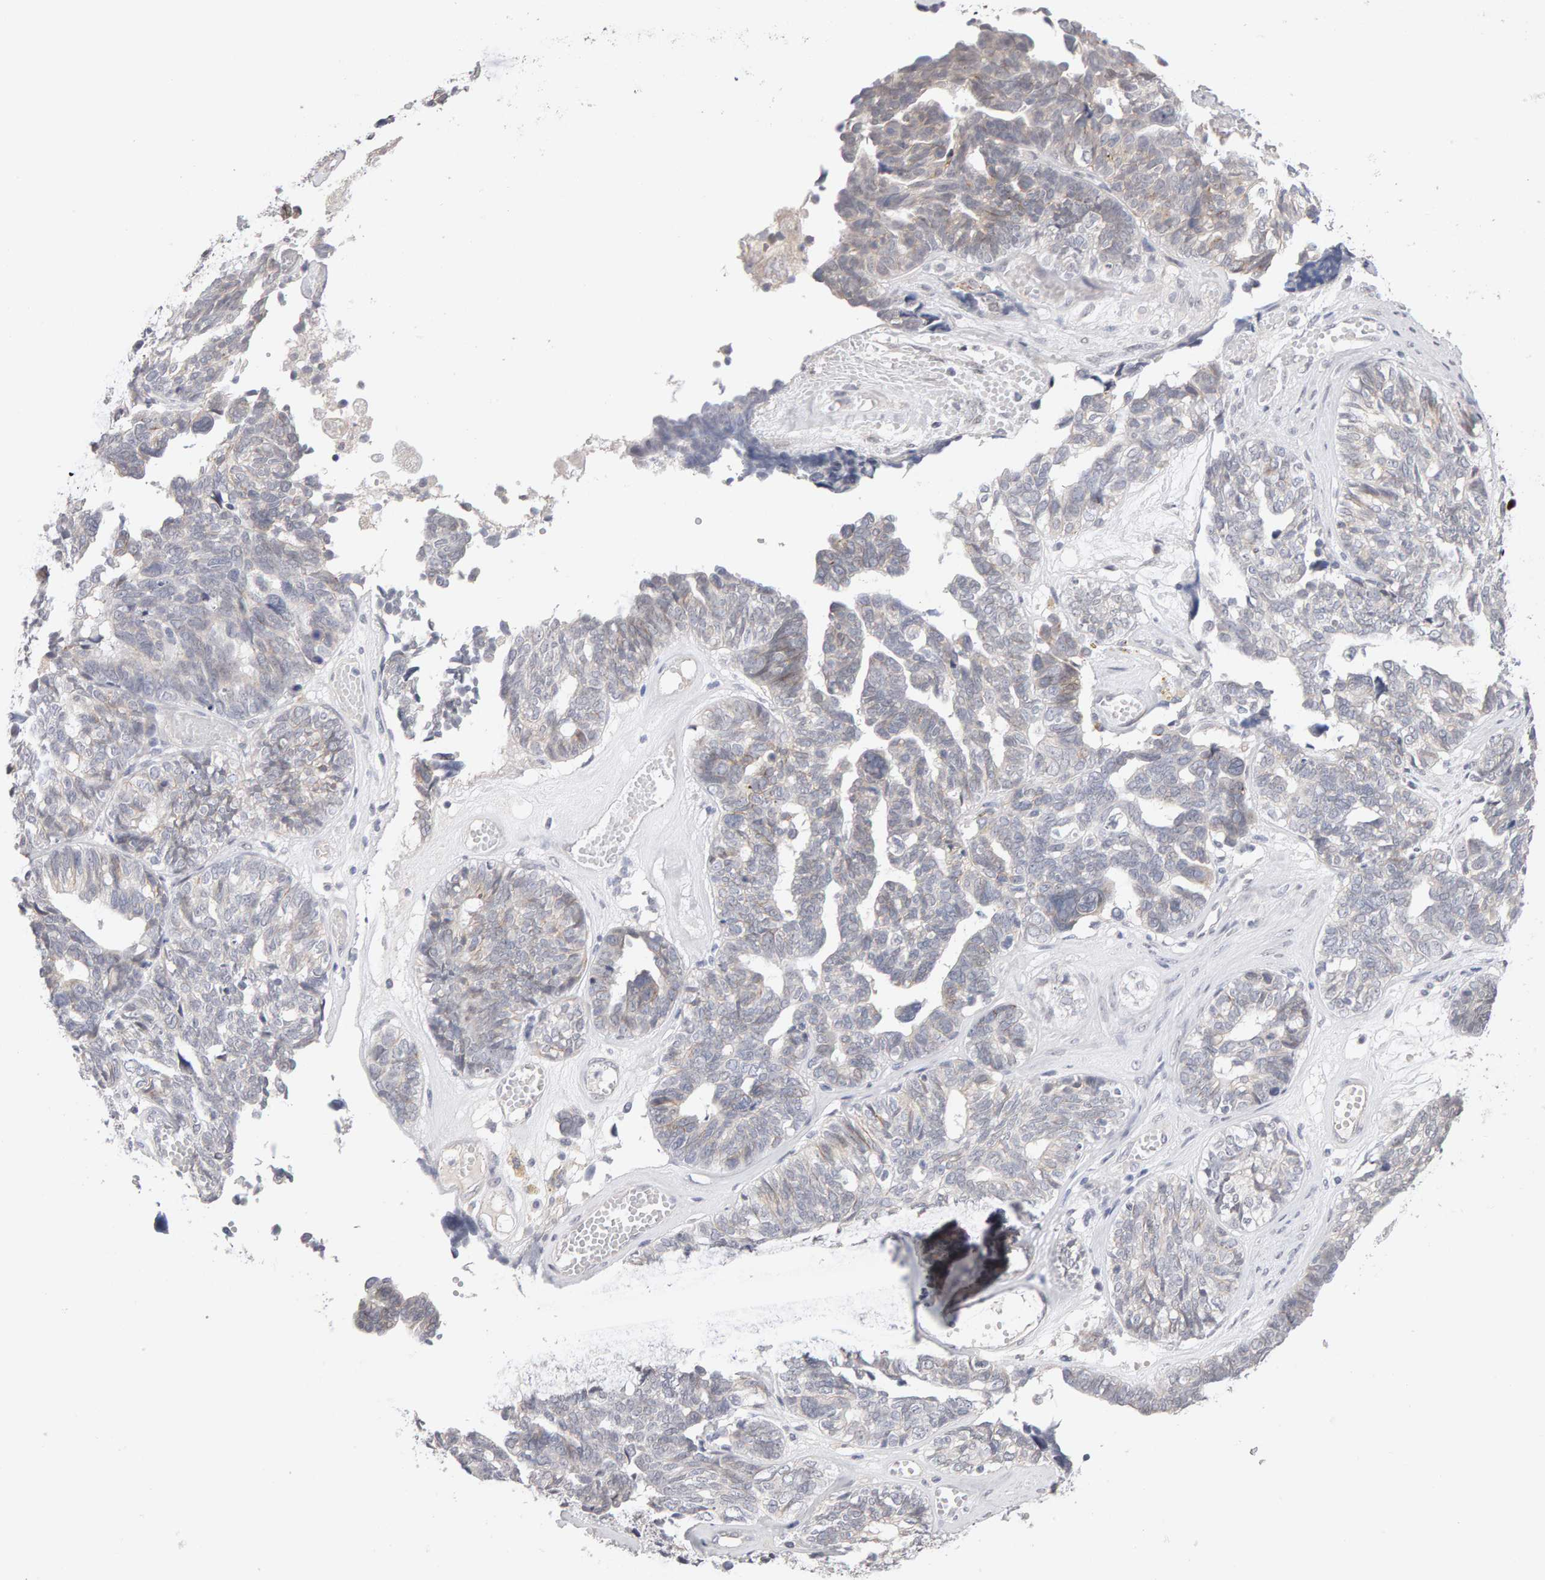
{"staining": {"intensity": "negative", "quantity": "none", "location": "none"}, "tissue": "ovarian cancer", "cell_type": "Tumor cells", "image_type": "cancer", "snomed": [{"axis": "morphology", "description": "Cystadenocarcinoma, serous, NOS"}, {"axis": "topography", "description": "Ovary"}], "caption": "Immunohistochemistry (IHC) of ovarian cancer (serous cystadenocarcinoma) shows no positivity in tumor cells. (Brightfield microscopy of DAB IHC at high magnification).", "gene": "HNF4A", "patient": {"sex": "female", "age": 79}}